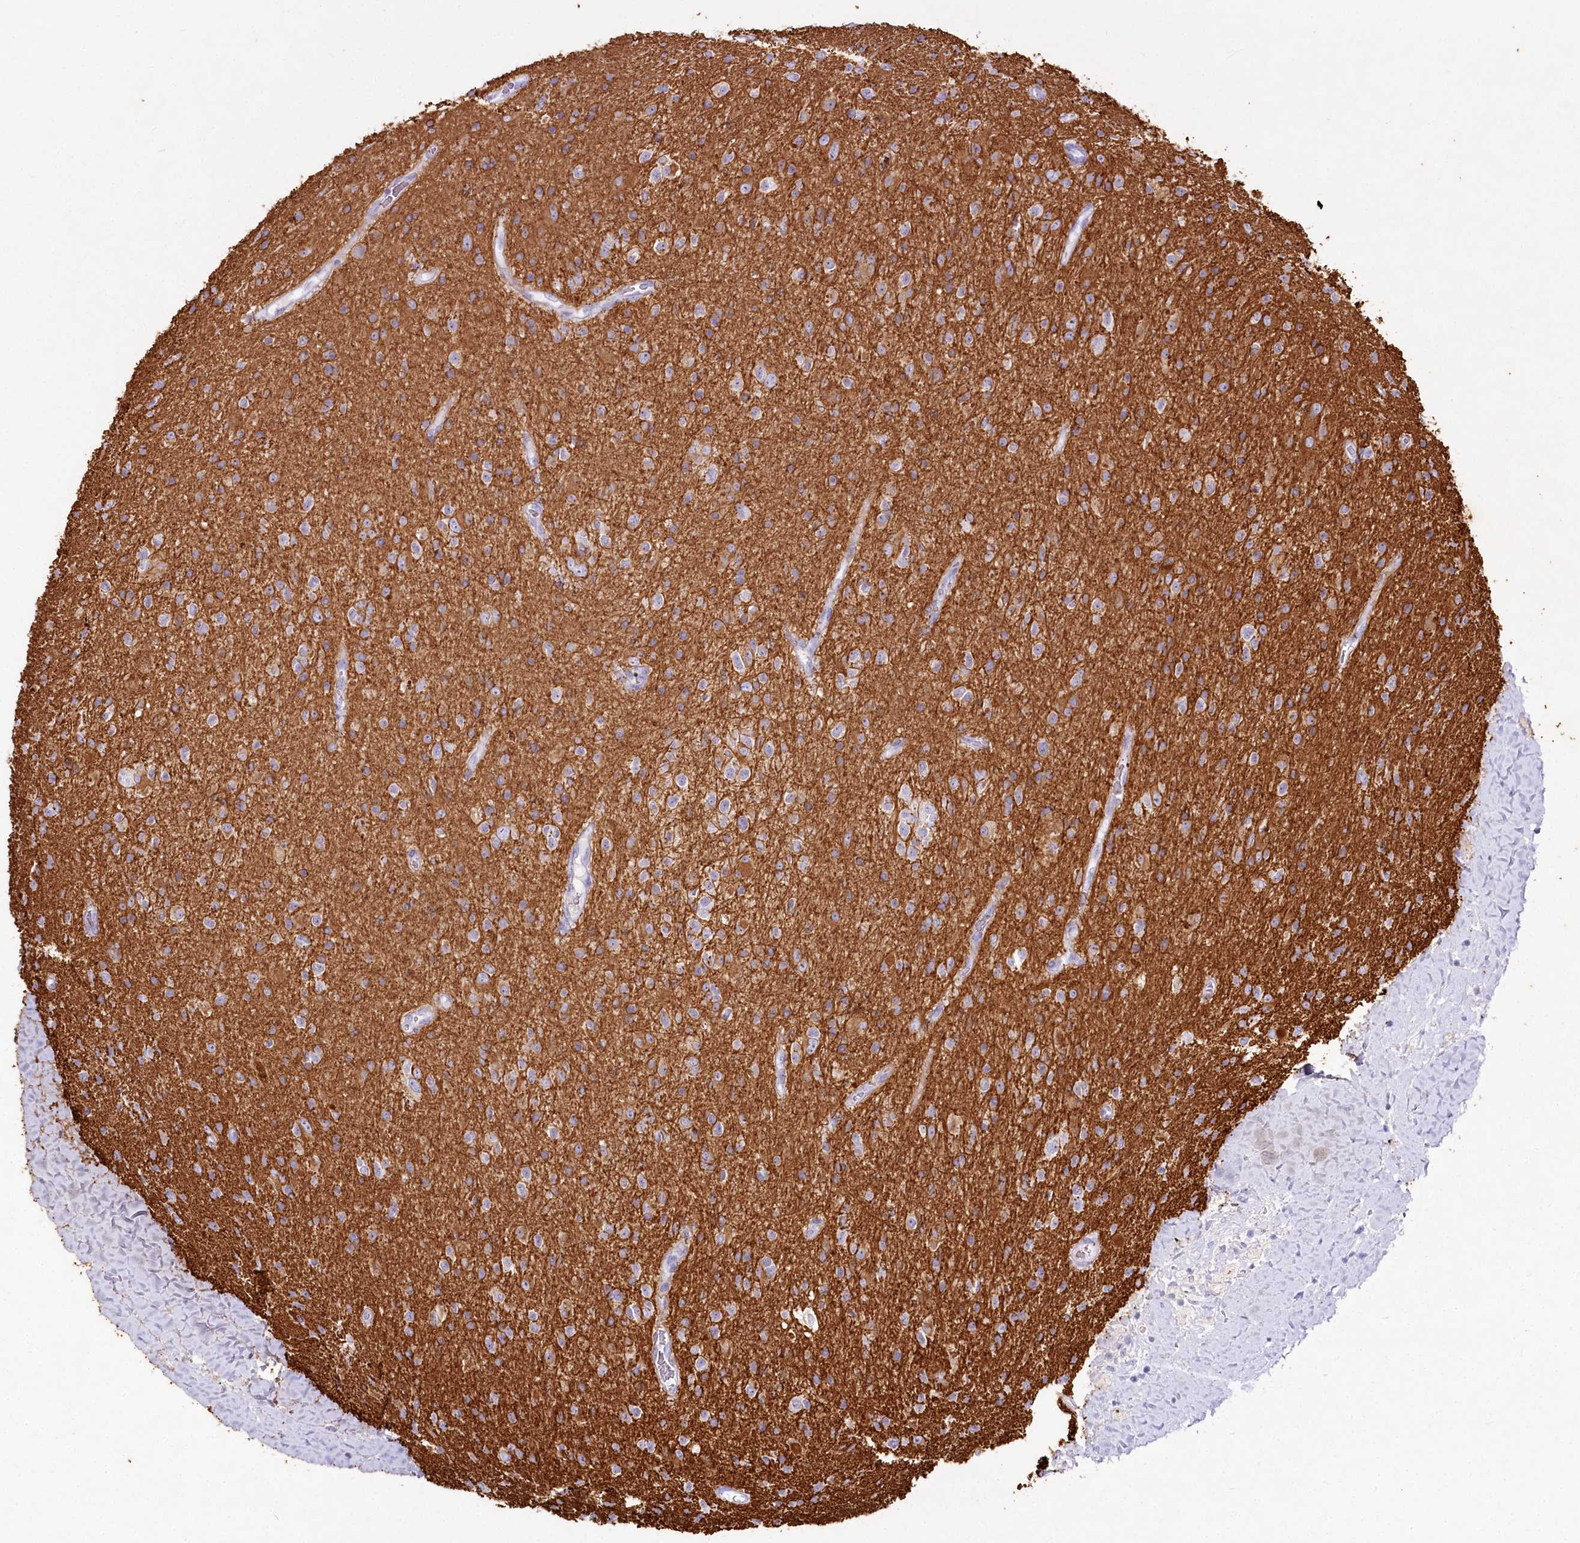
{"staining": {"intensity": "moderate", "quantity": "<25%", "location": "cytoplasmic/membranous"}, "tissue": "glioma", "cell_type": "Tumor cells", "image_type": "cancer", "snomed": [{"axis": "morphology", "description": "Glioma, malignant, High grade"}, {"axis": "topography", "description": "Brain"}], "caption": "Immunohistochemistry micrograph of human malignant high-grade glioma stained for a protein (brown), which demonstrates low levels of moderate cytoplasmic/membranous positivity in approximately <25% of tumor cells.", "gene": "IFIT5", "patient": {"sex": "male", "age": 34}}